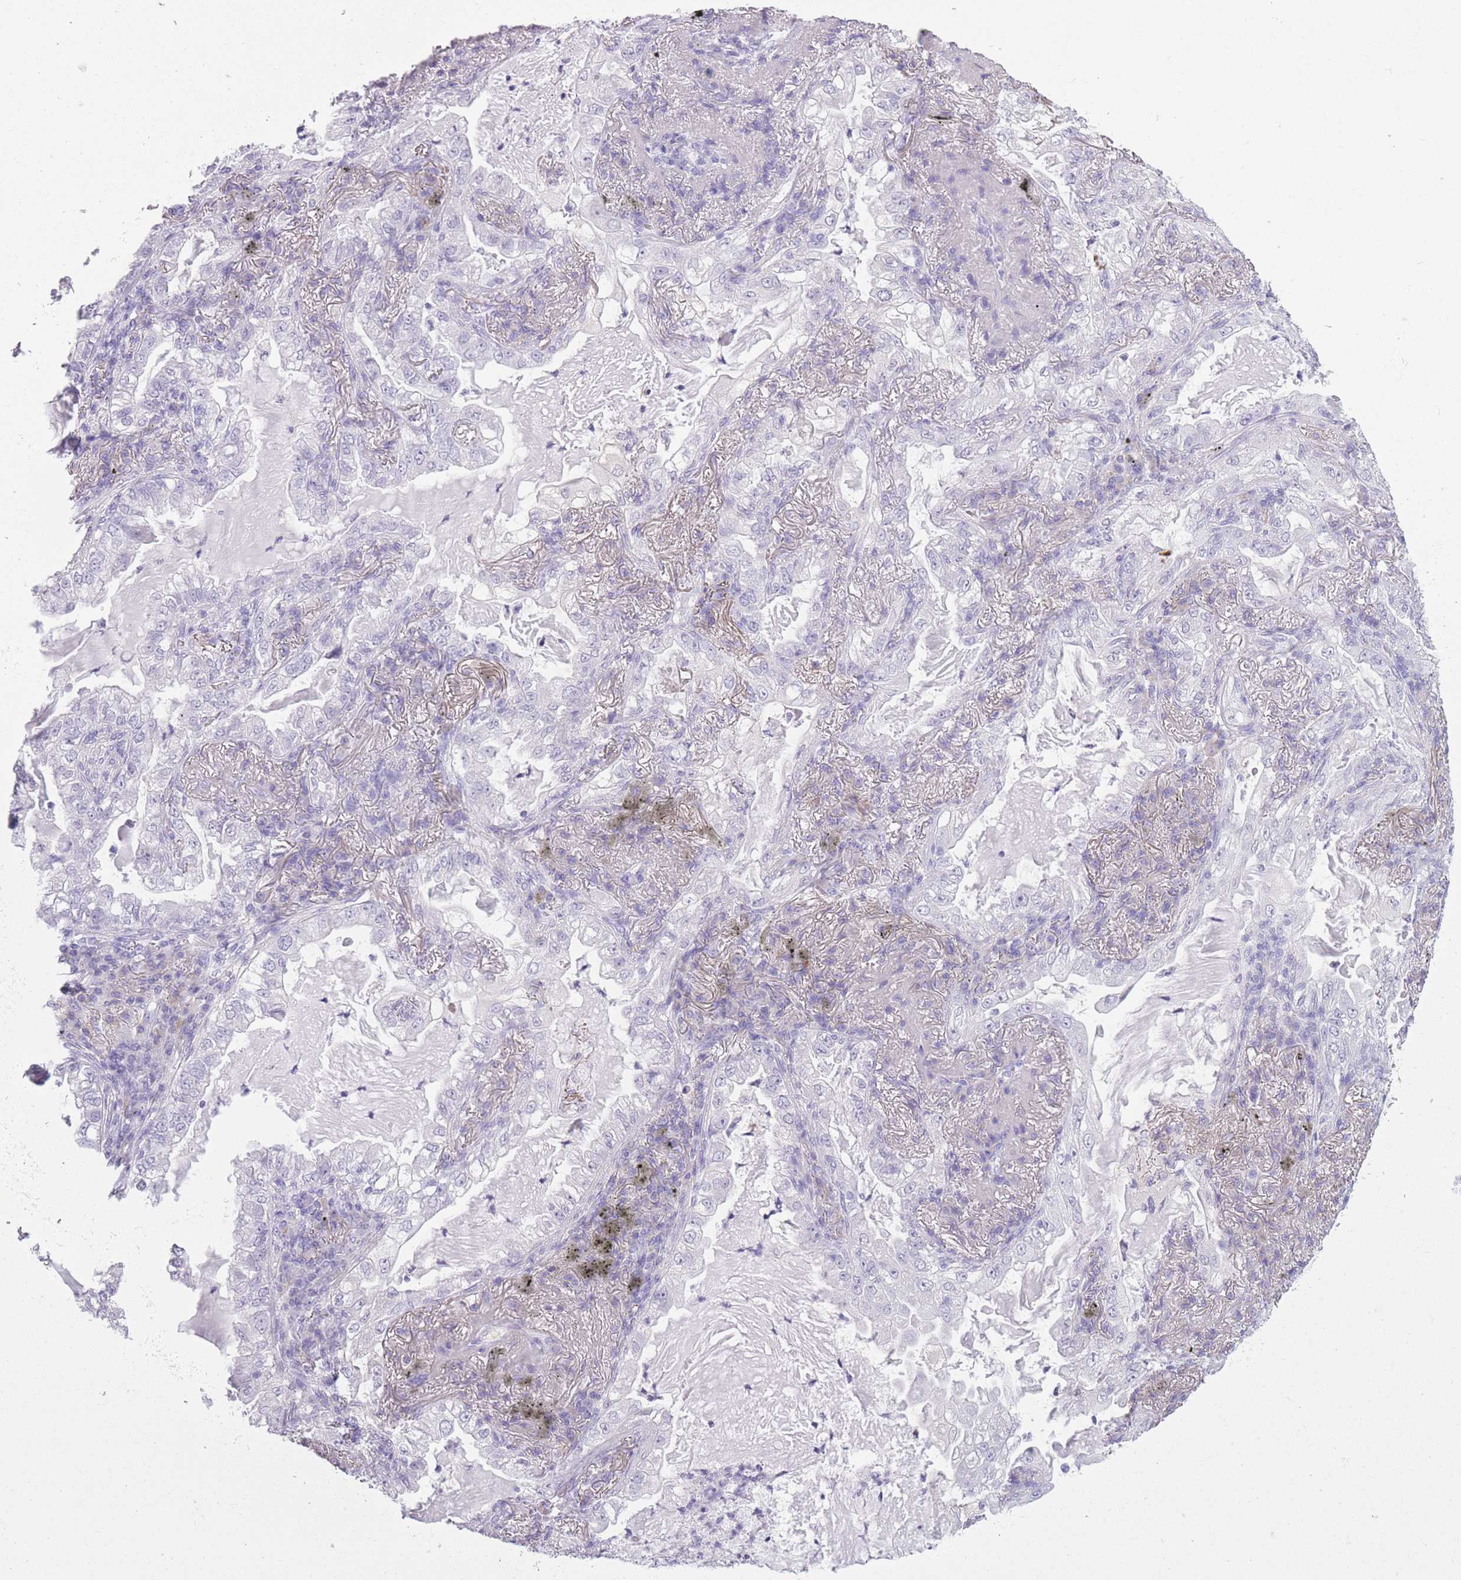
{"staining": {"intensity": "negative", "quantity": "none", "location": "none"}, "tissue": "lung cancer", "cell_type": "Tumor cells", "image_type": "cancer", "snomed": [{"axis": "morphology", "description": "Adenocarcinoma, NOS"}, {"axis": "topography", "description": "Lung"}], "caption": "High magnification brightfield microscopy of lung adenocarcinoma stained with DAB (brown) and counterstained with hematoxylin (blue): tumor cells show no significant staining.", "gene": "OR7C1", "patient": {"sex": "female", "age": 73}}